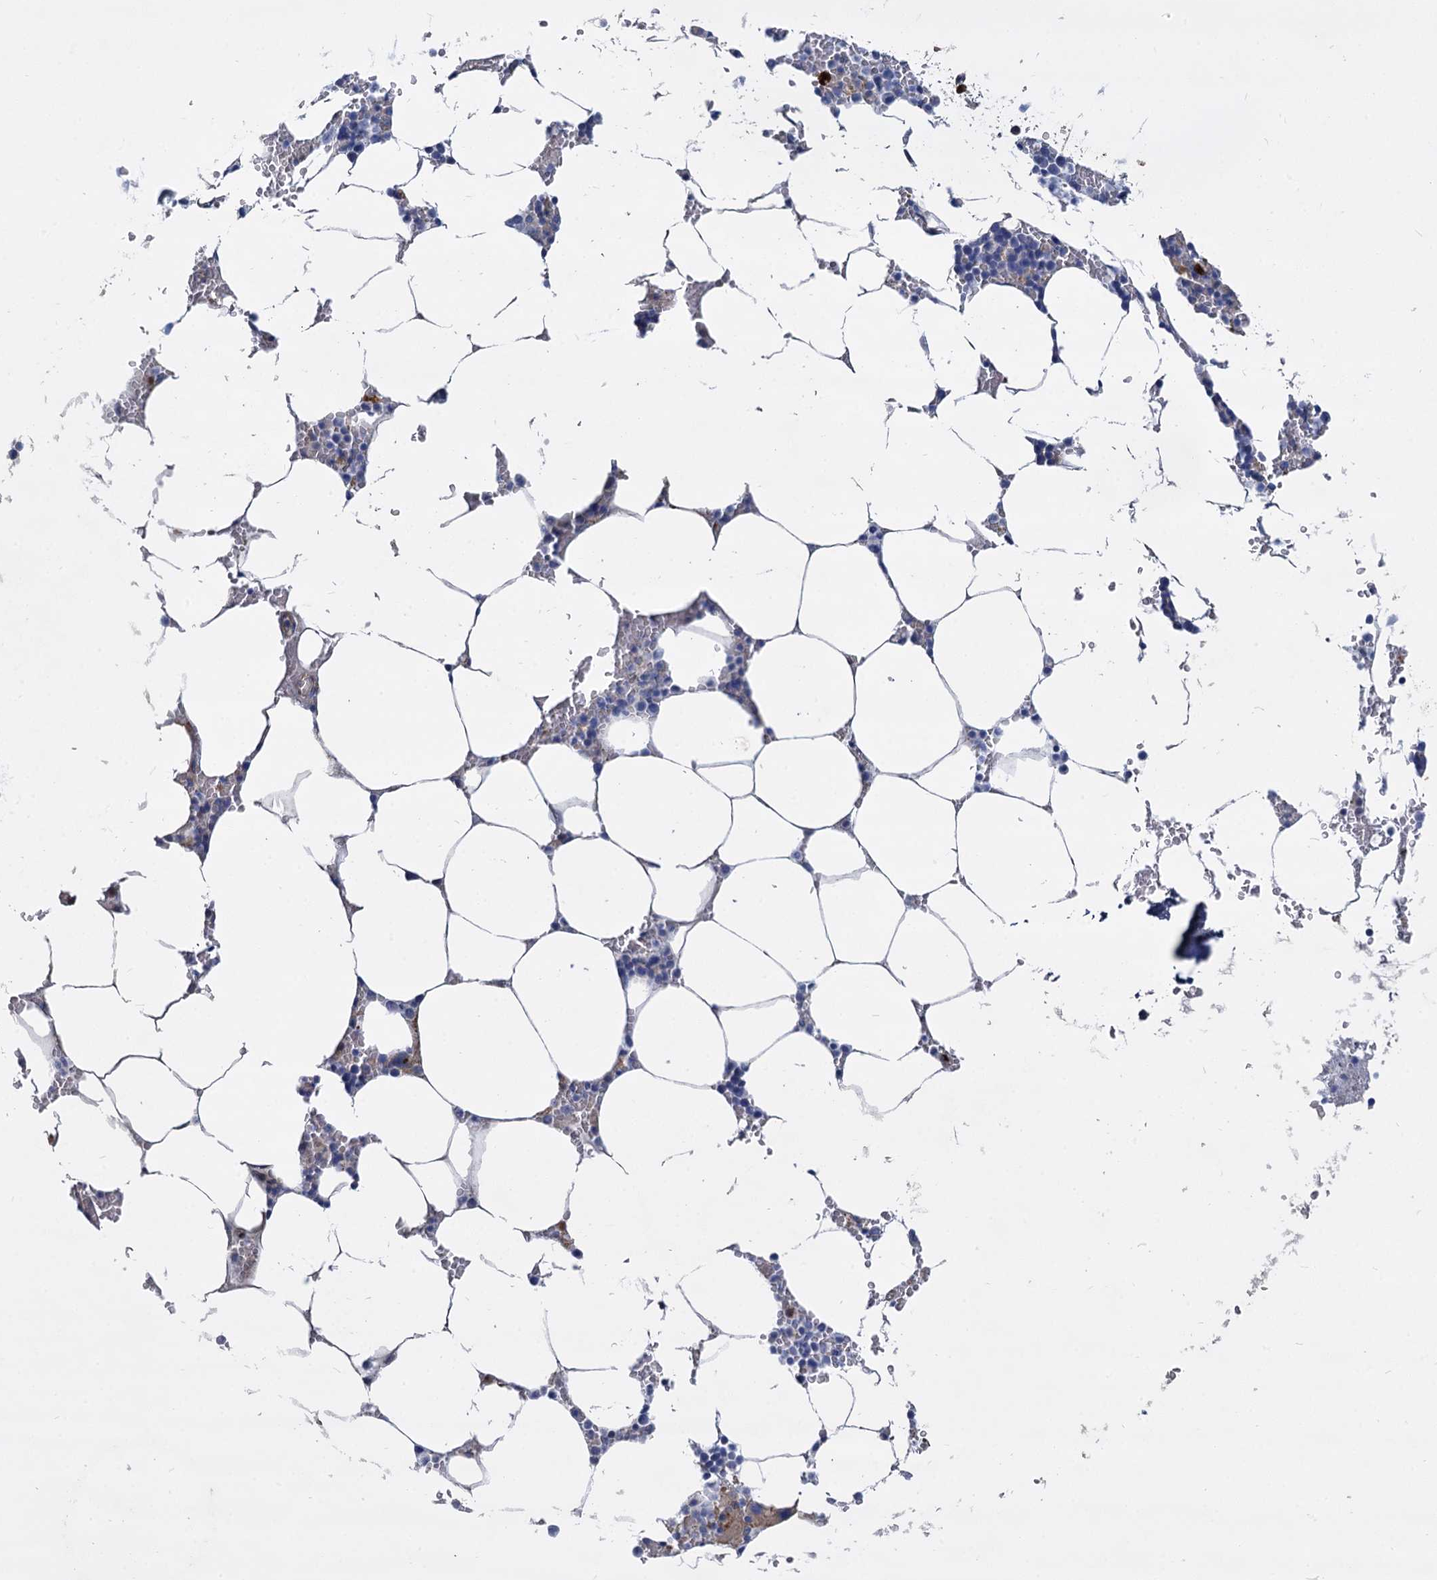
{"staining": {"intensity": "negative", "quantity": "none", "location": "none"}, "tissue": "bone marrow", "cell_type": "Hematopoietic cells", "image_type": "normal", "snomed": [{"axis": "morphology", "description": "Normal tissue, NOS"}, {"axis": "topography", "description": "Bone marrow"}], "caption": "The histopathology image reveals no staining of hematopoietic cells in benign bone marrow. (DAB (3,3'-diaminobenzidine) IHC with hematoxylin counter stain).", "gene": "TRIM77", "patient": {"sex": "male", "age": 70}}